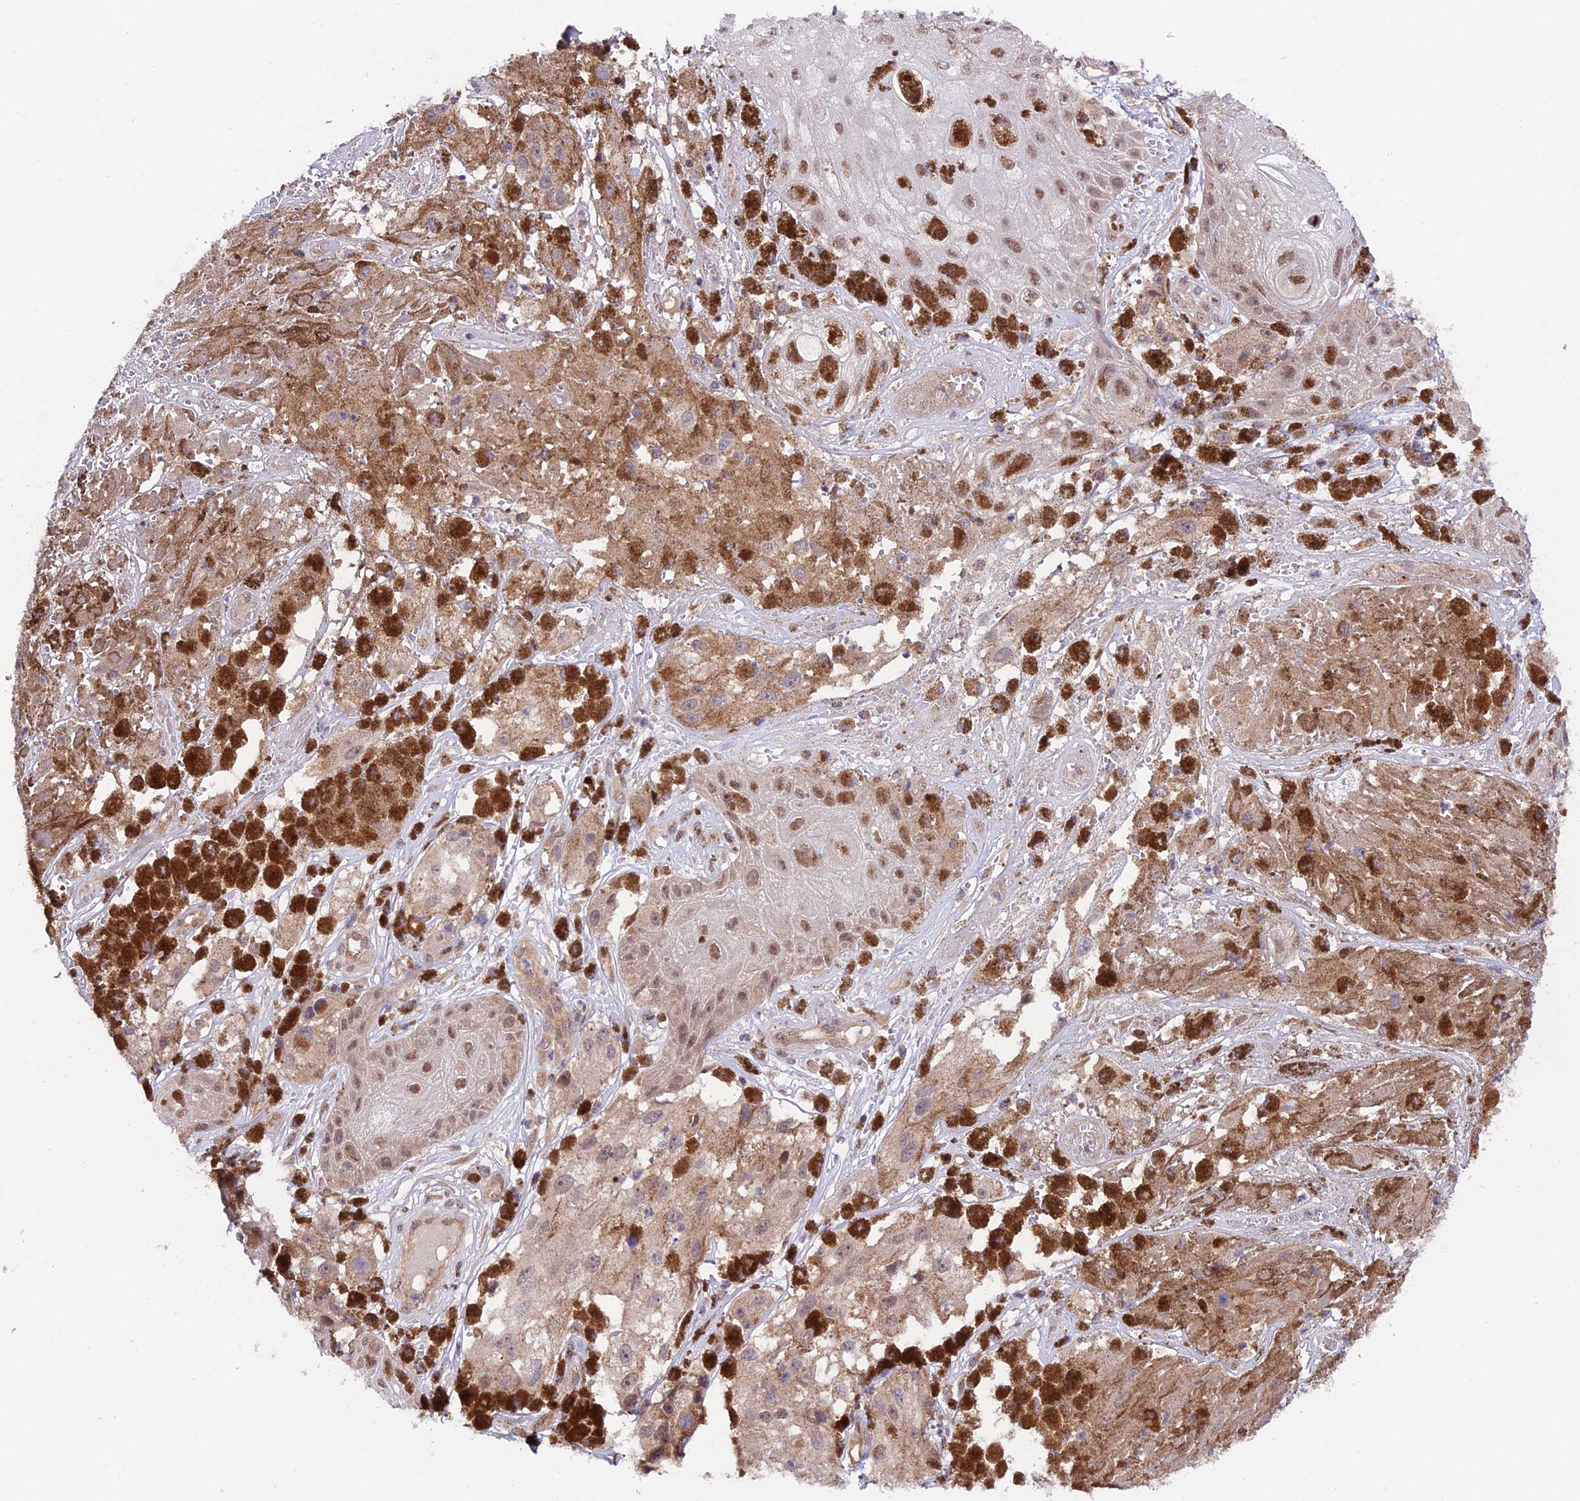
{"staining": {"intensity": "weak", "quantity": ">75%", "location": "cytoplasmic/membranous"}, "tissue": "melanoma", "cell_type": "Tumor cells", "image_type": "cancer", "snomed": [{"axis": "morphology", "description": "Malignant melanoma, NOS"}, {"axis": "topography", "description": "Skin"}], "caption": "A brown stain labels weak cytoplasmic/membranous staining of a protein in human malignant melanoma tumor cells.", "gene": "TRIM40", "patient": {"sex": "male", "age": 88}}